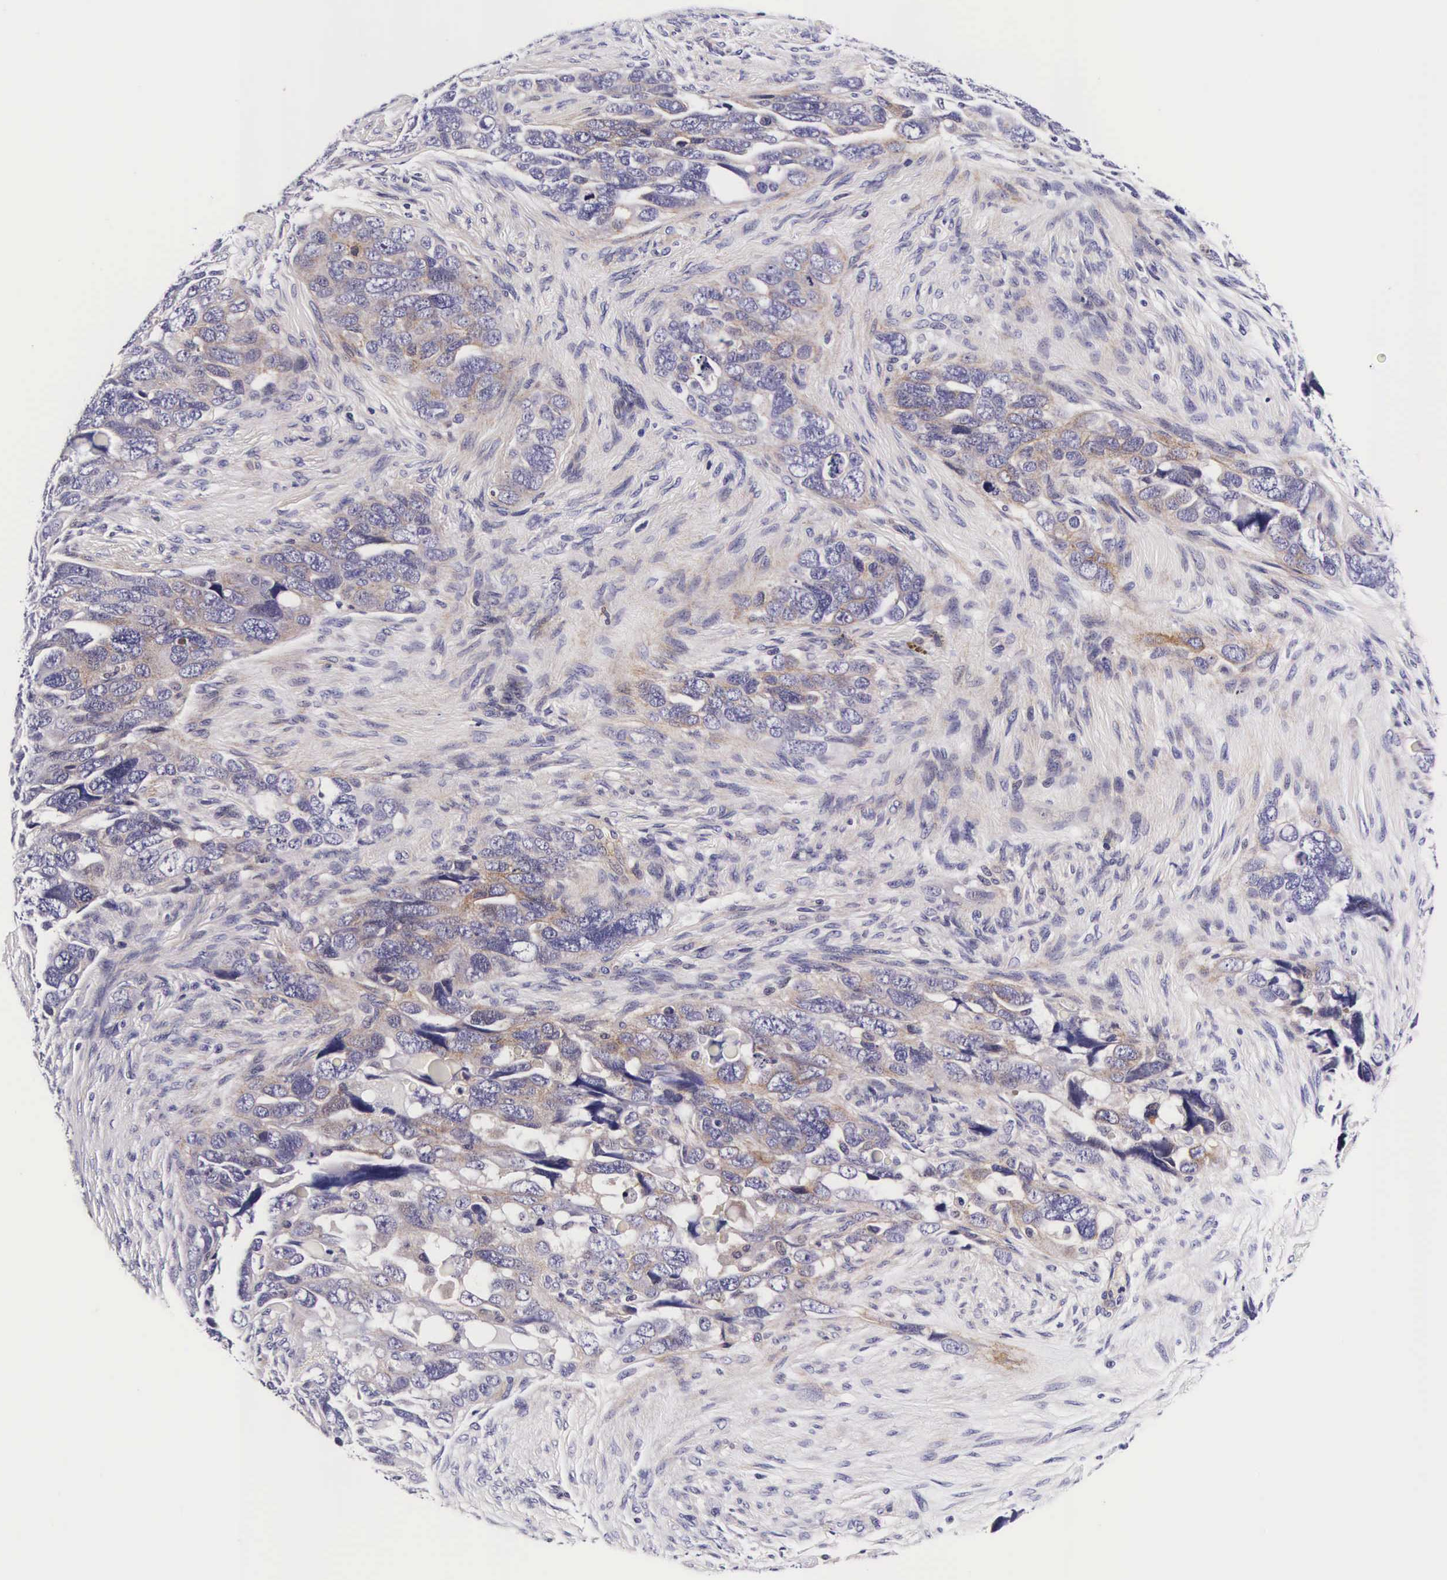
{"staining": {"intensity": "weak", "quantity": "<25%", "location": "cytoplasmic/membranous"}, "tissue": "ovarian cancer", "cell_type": "Tumor cells", "image_type": "cancer", "snomed": [{"axis": "morphology", "description": "Cystadenocarcinoma, serous, NOS"}, {"axis": "topography", "description": "Ovary"}], "caption": "Immunohistochemistry (IHC) image of ovarian cancer stained for a protein (brown), which reveals no expression in tumor cells. (DAB immunohistochemistry (IHC) with hematoxylin counter stain).", "gene": "UPRT", "patient": {"sex": "female", "age": 63}}